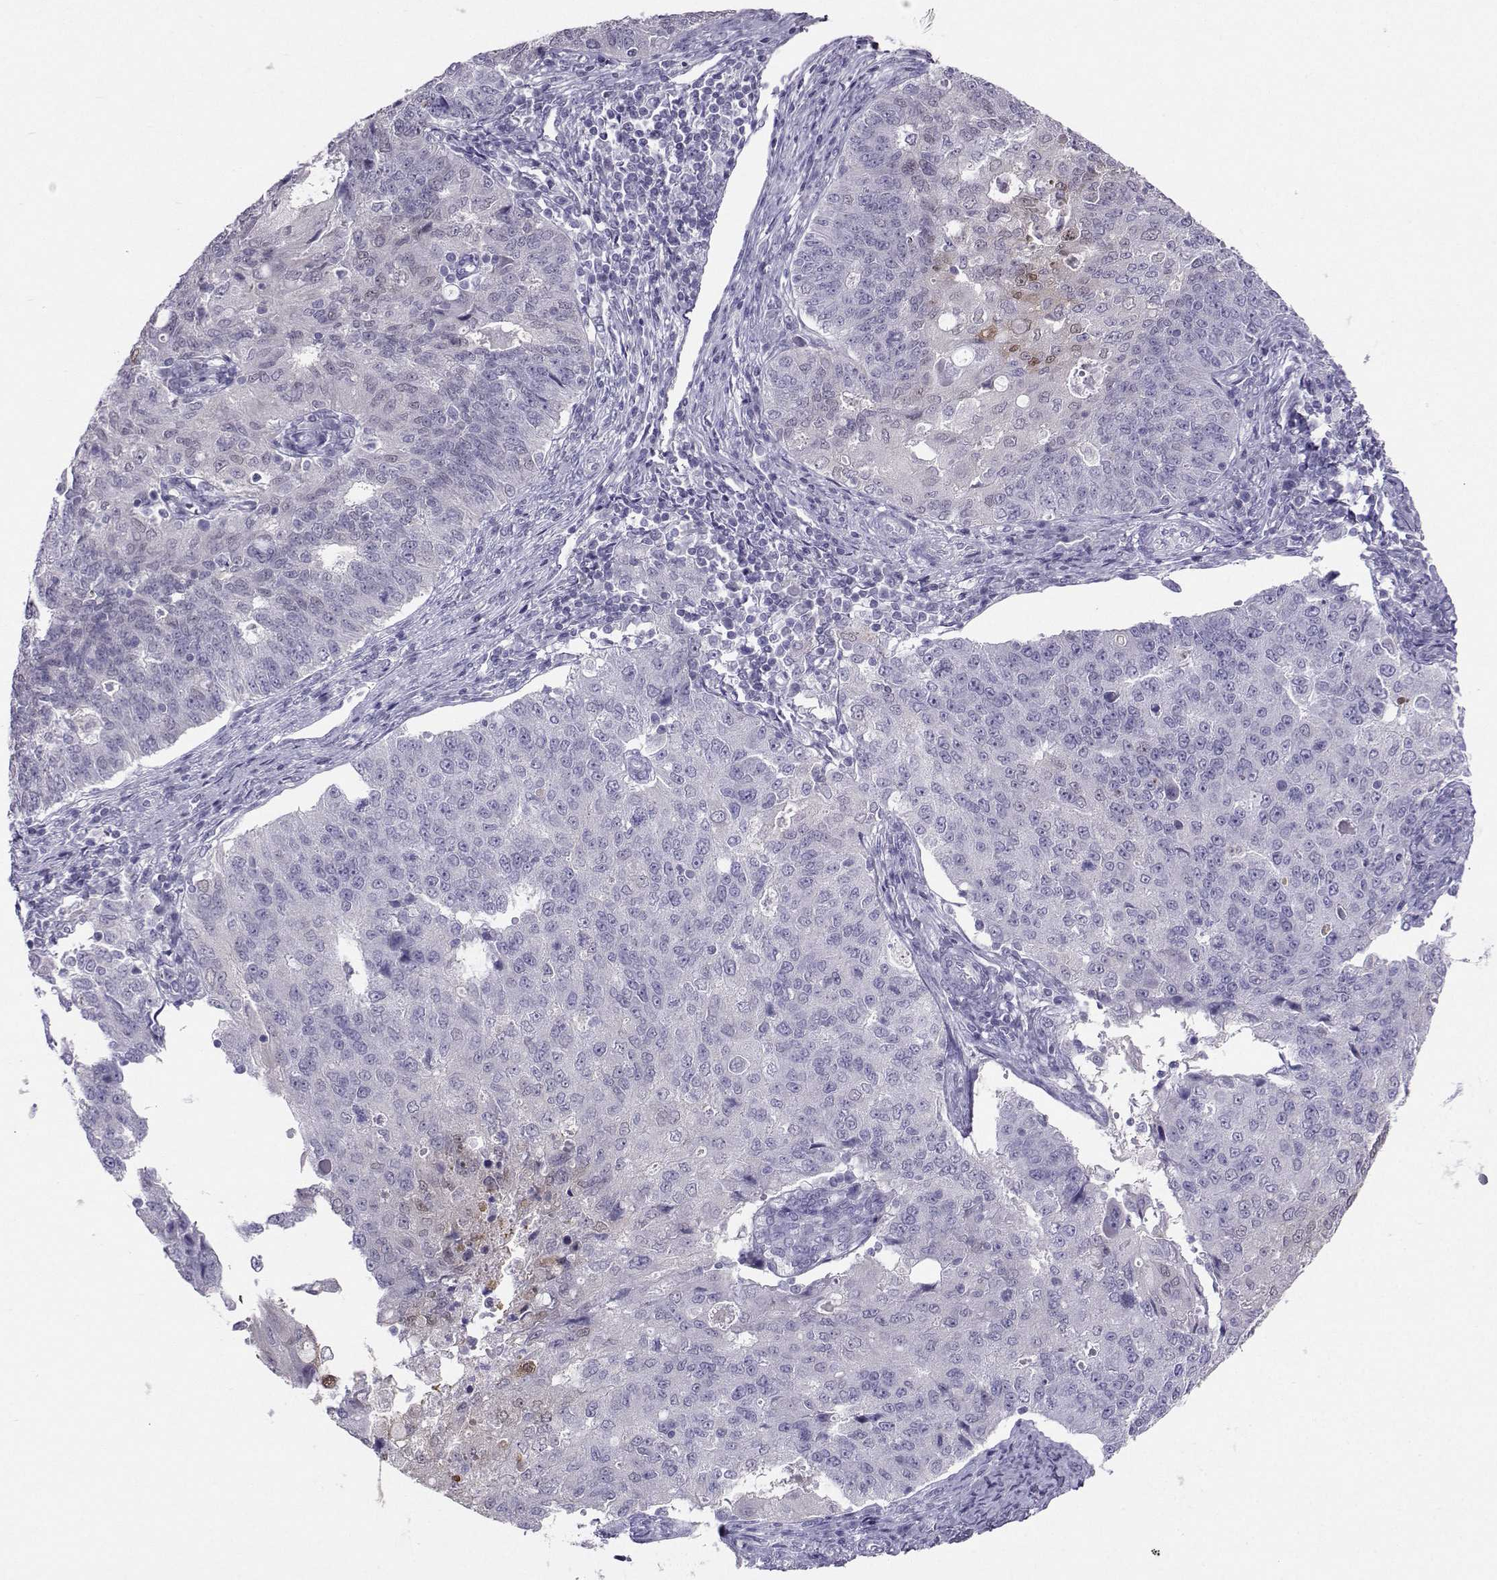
{"staining": {"intensity": "moderate", "quantity": "<25%", "location": "nuclear"}, "tissue": "endometrial cancer", "cell_type": "Tumor cells", "image_type": "cancer", "snomed": [{"axis": "morphology", "description": "Adenocarcinoma, NOS"}, {"axis": "topography", "description": "Endometrium"}], "caption": "Tumor cells display moderate nuclear positivity in approximately <25% of cells in endometrial cancer (adenocarcinoma). The protein is stained brown, and the nuclei are stained in blue (DAB IHC with brightfield microscopy, high magnification).", "gene": "PGK1", "patient": {"sex": "female", "age": 43}}